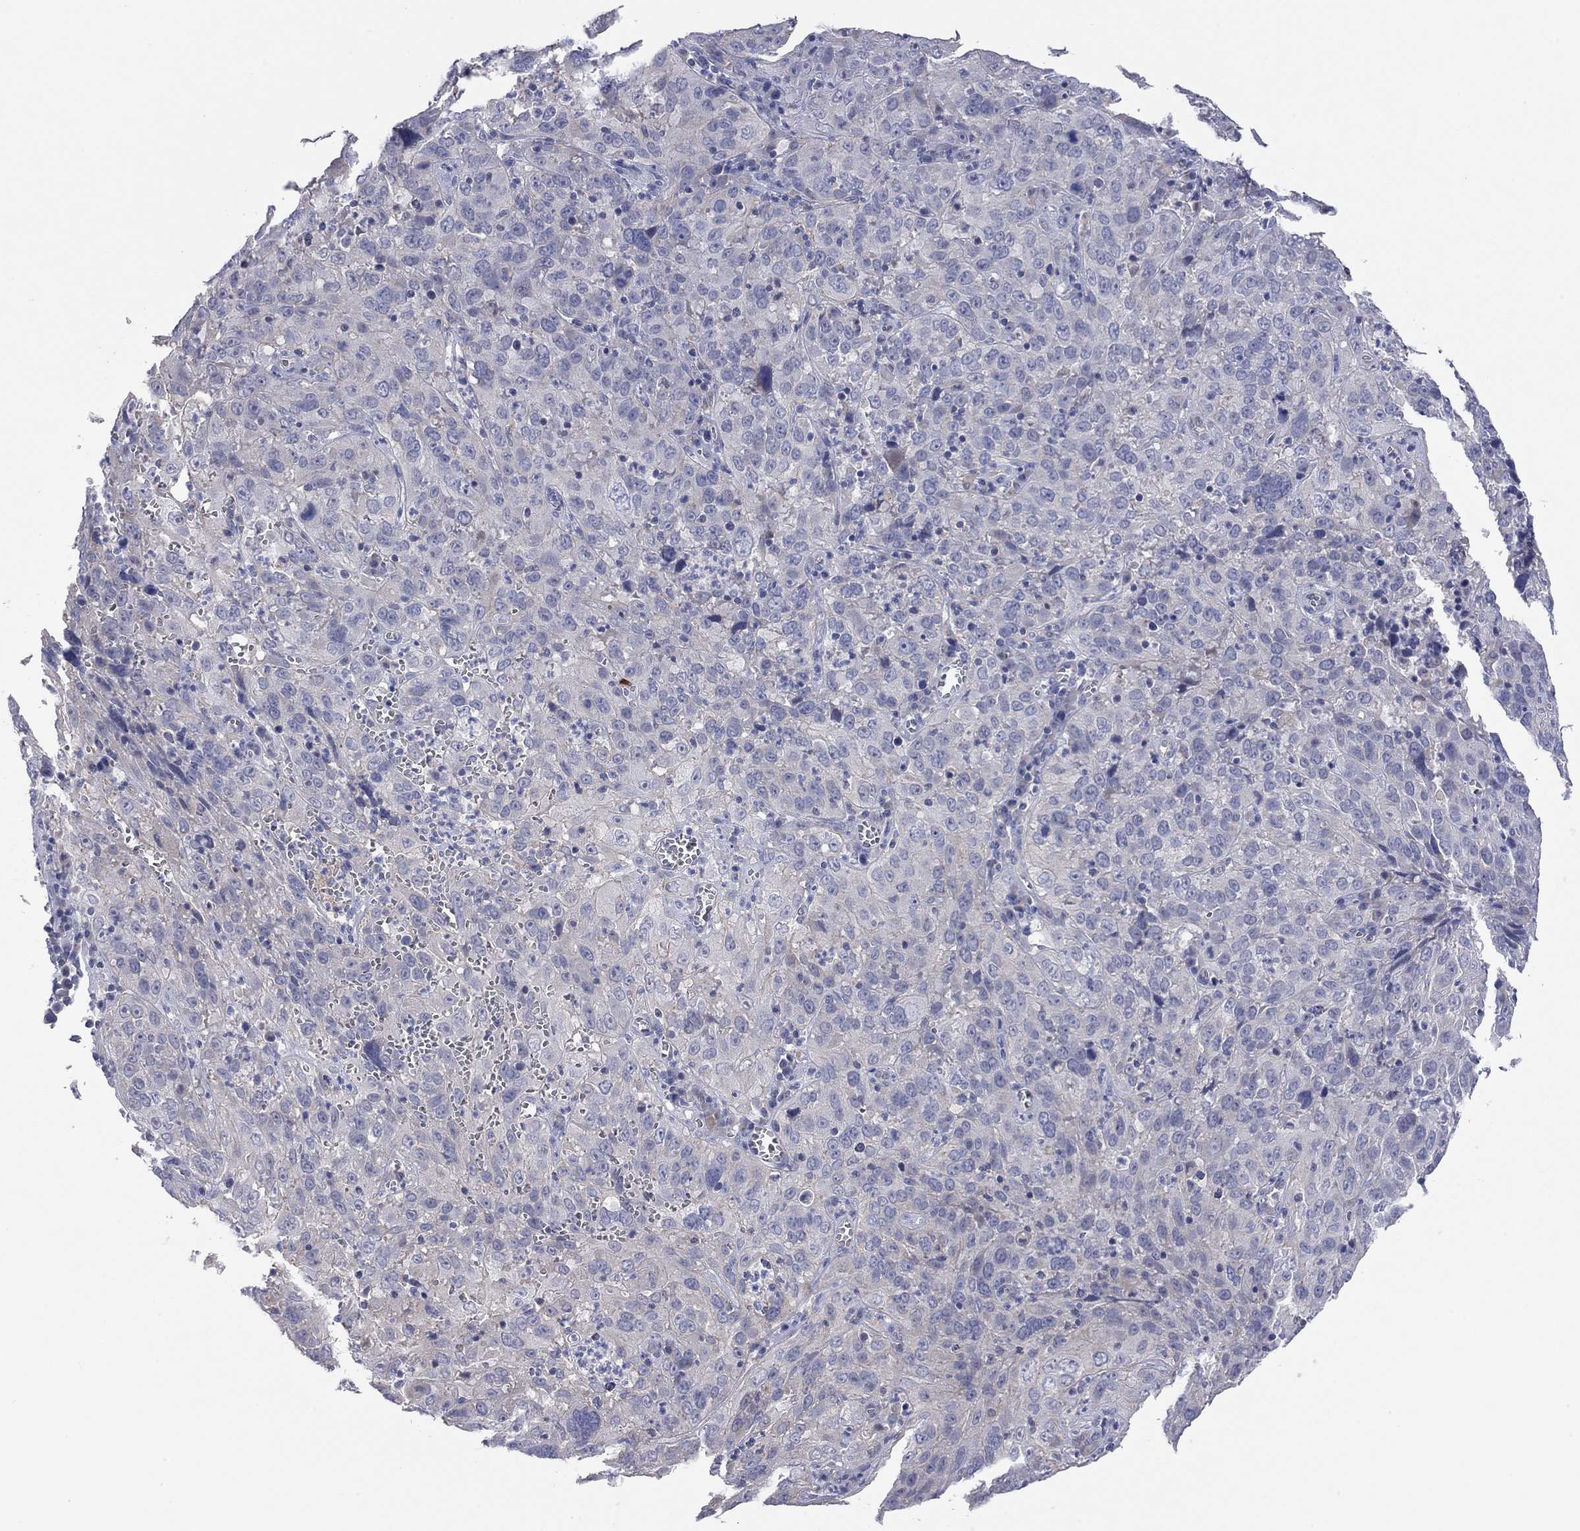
{"staining": {"intensity": "negative", "quantity": "none", "location": "none"}, "tissue": "cervical cancer", "cell_type": "Tumor cells", "image_type": "cancer", "snomed": [{"axis": "morphology", "description": "Squamous cell carcinoma, NOS"}, {"axis": "topography", "description": "Cervix"}], "caption": "IHC micrograph of neoplastic tissue: human cervical cancer (squamous cell carcinoma) stained with DAB (3,3'-diaminobenzidine) displays no significant protein expression in tumor cells. (IHC, brightfield microscopy, high magnification).", "gene": "KCNB1", "patient": {"sex": "female", "age": 32}}